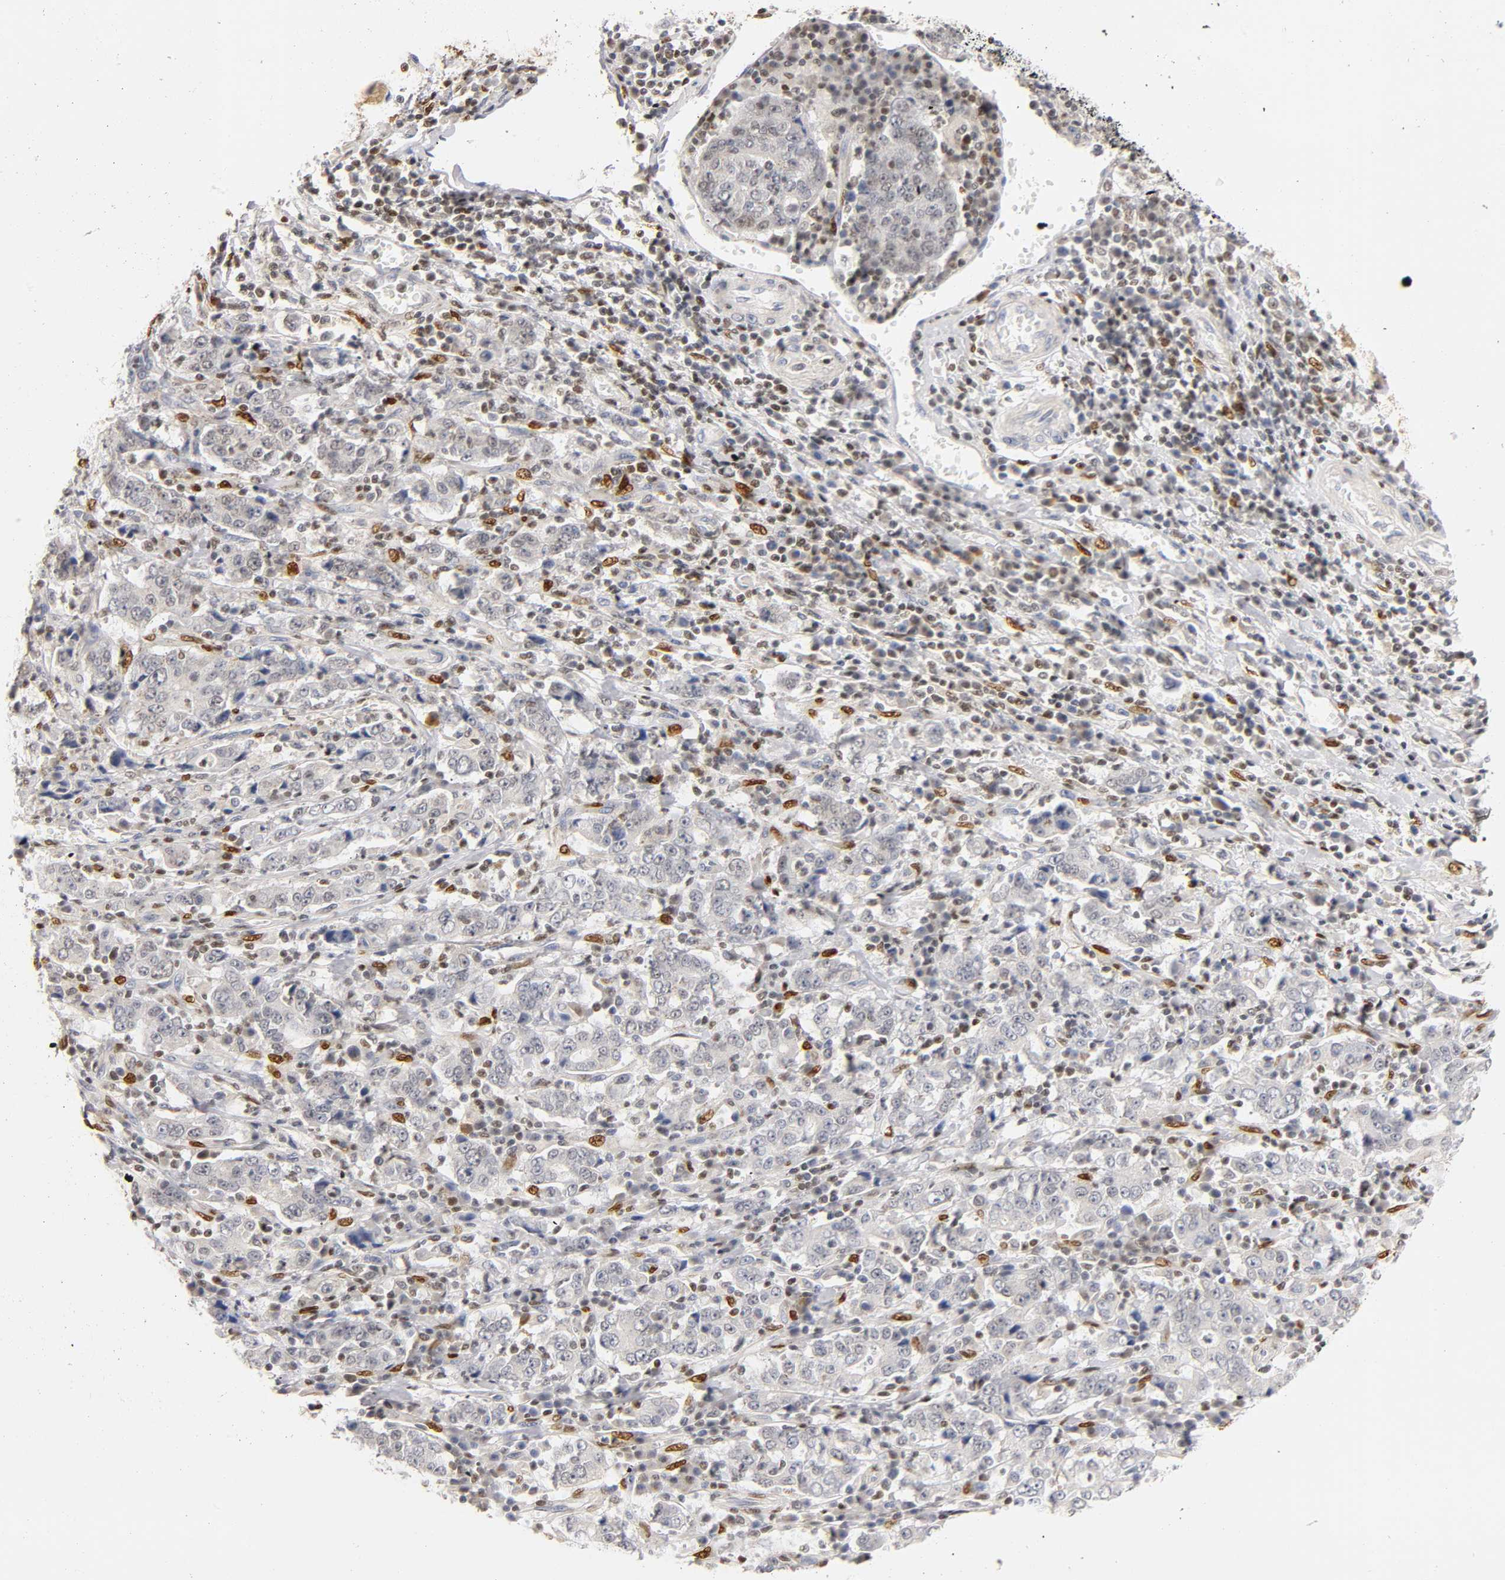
{"staining": {"intensity": "negative", "quantity": "none", "location": "none"}, "tissue": "stomach cancer", "cell_type": "Tumor cells", "image_type": "cancer", "snomed": [{"axis": "morphology", "description": "Normal tissue, NOS"}, {"axis": "morphology", "description": "Adenocarcinoma, NOS"}, {"axis": "topography", "description": "Stomach, upper"}, {"axis": "topography", "description": "Stomach"}], "caption": "This is an IHC micrograph of stomach cancer. There is no staining in tumor cells.", "gene": "RUNX1", "patient": {"sex": "male", "age": 59}}